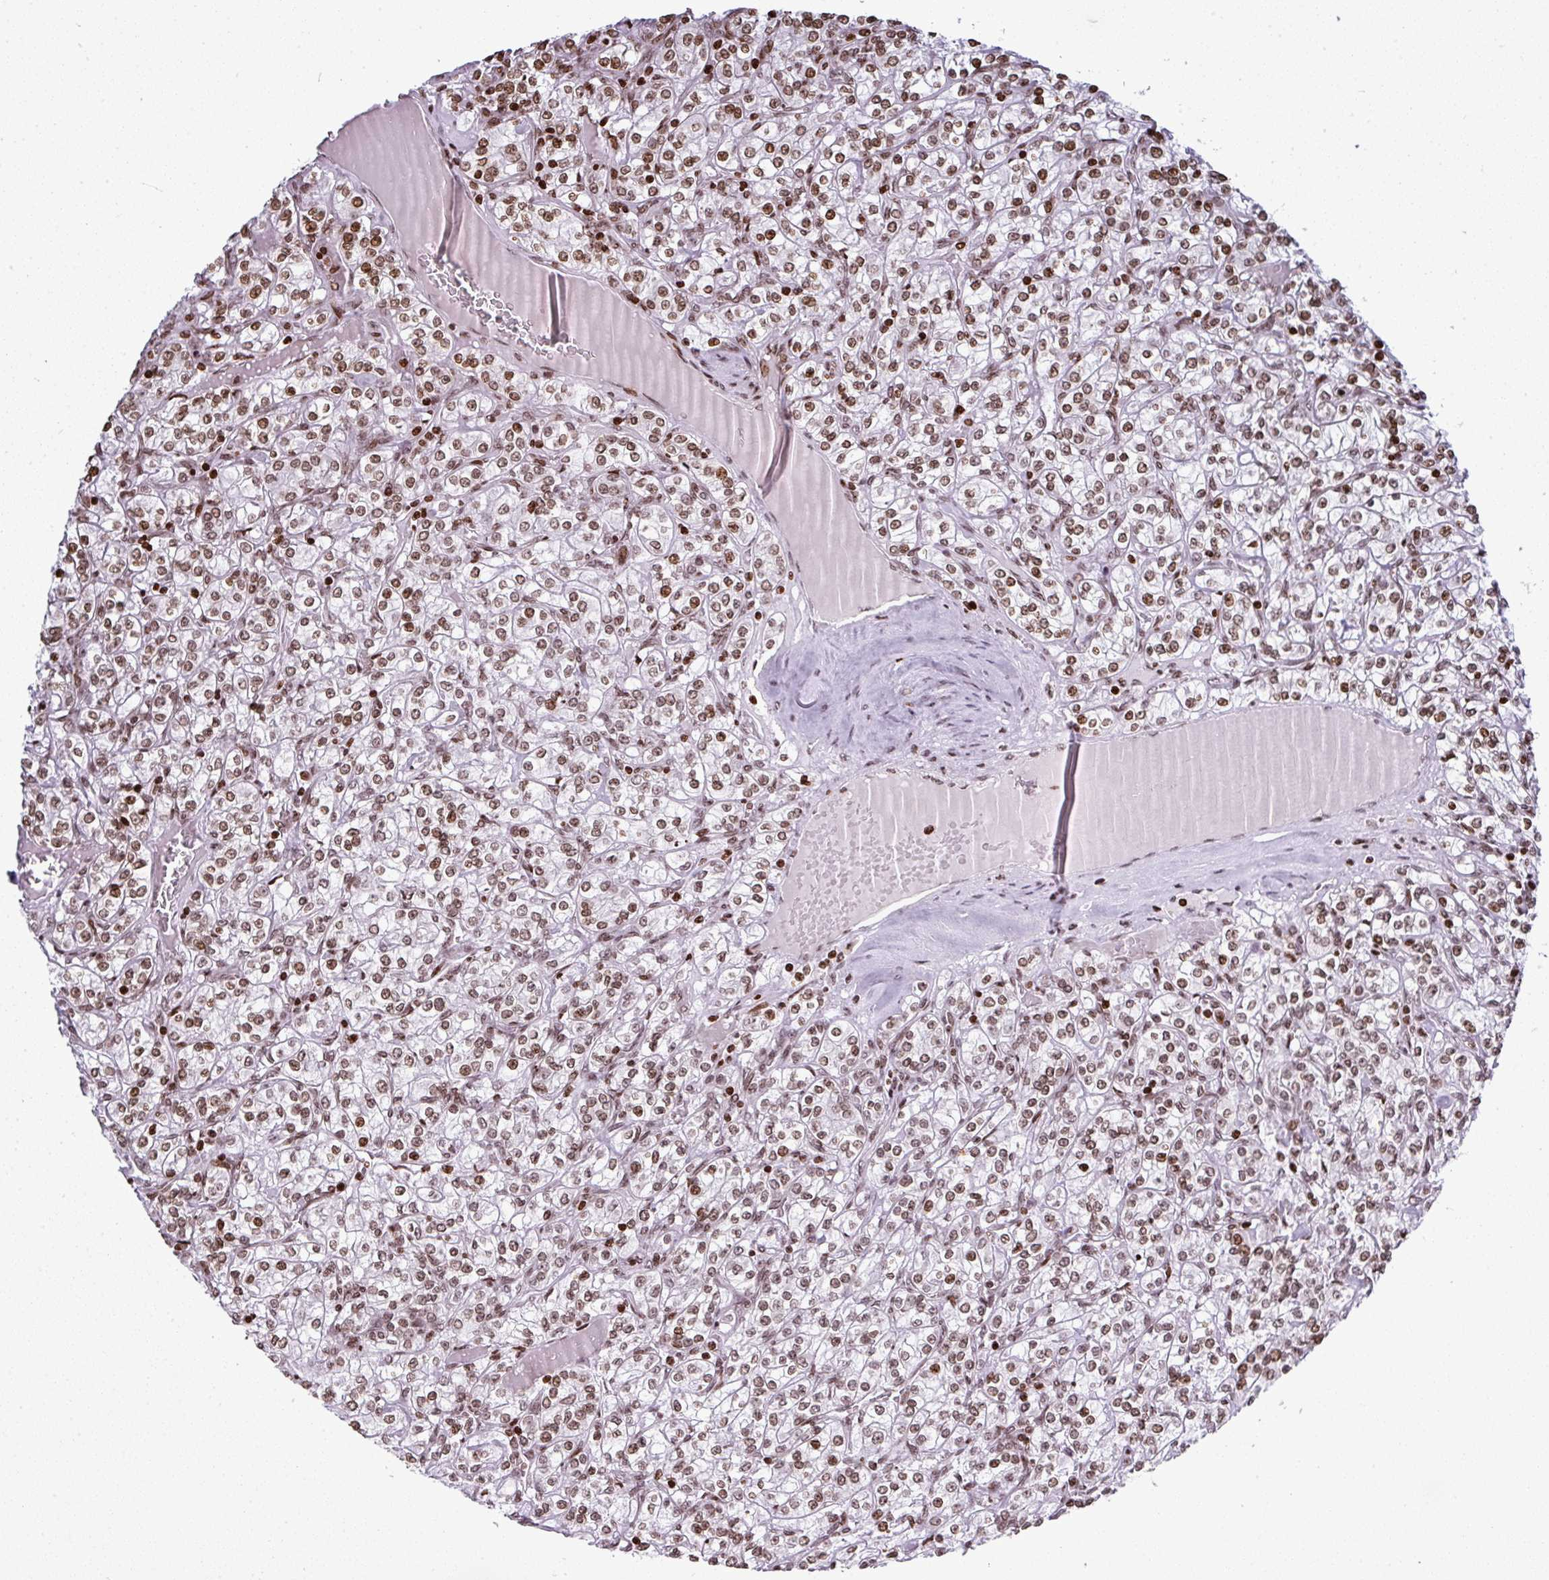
{"staining": {"intensity": "moderate", "quantity": ">75%", "location": "nuclear"}, "tissue": "renal cancer", "cell_type": "Tumor cells", "image_type": "cancer", "snomed": [{"axis": "morphology", "description": "Adenocarcinoma, NOS"}, {"axis": "topography", "description": "Kidney"}], "caption": "Immunohistochemistry (IHC) staining of renal cancer (adenocarcinoma), which exhibits medium levels of moderate nuclear staining in approximately >75% of tumor cells indicating moderate nuclear protein staining. The staining was performed using DAB (brown) for protein detection and nuclei were counterstained in hematoxylin (blue).", "gene": "RASL11A", "patient": {"sex": "male", "age": 77}}